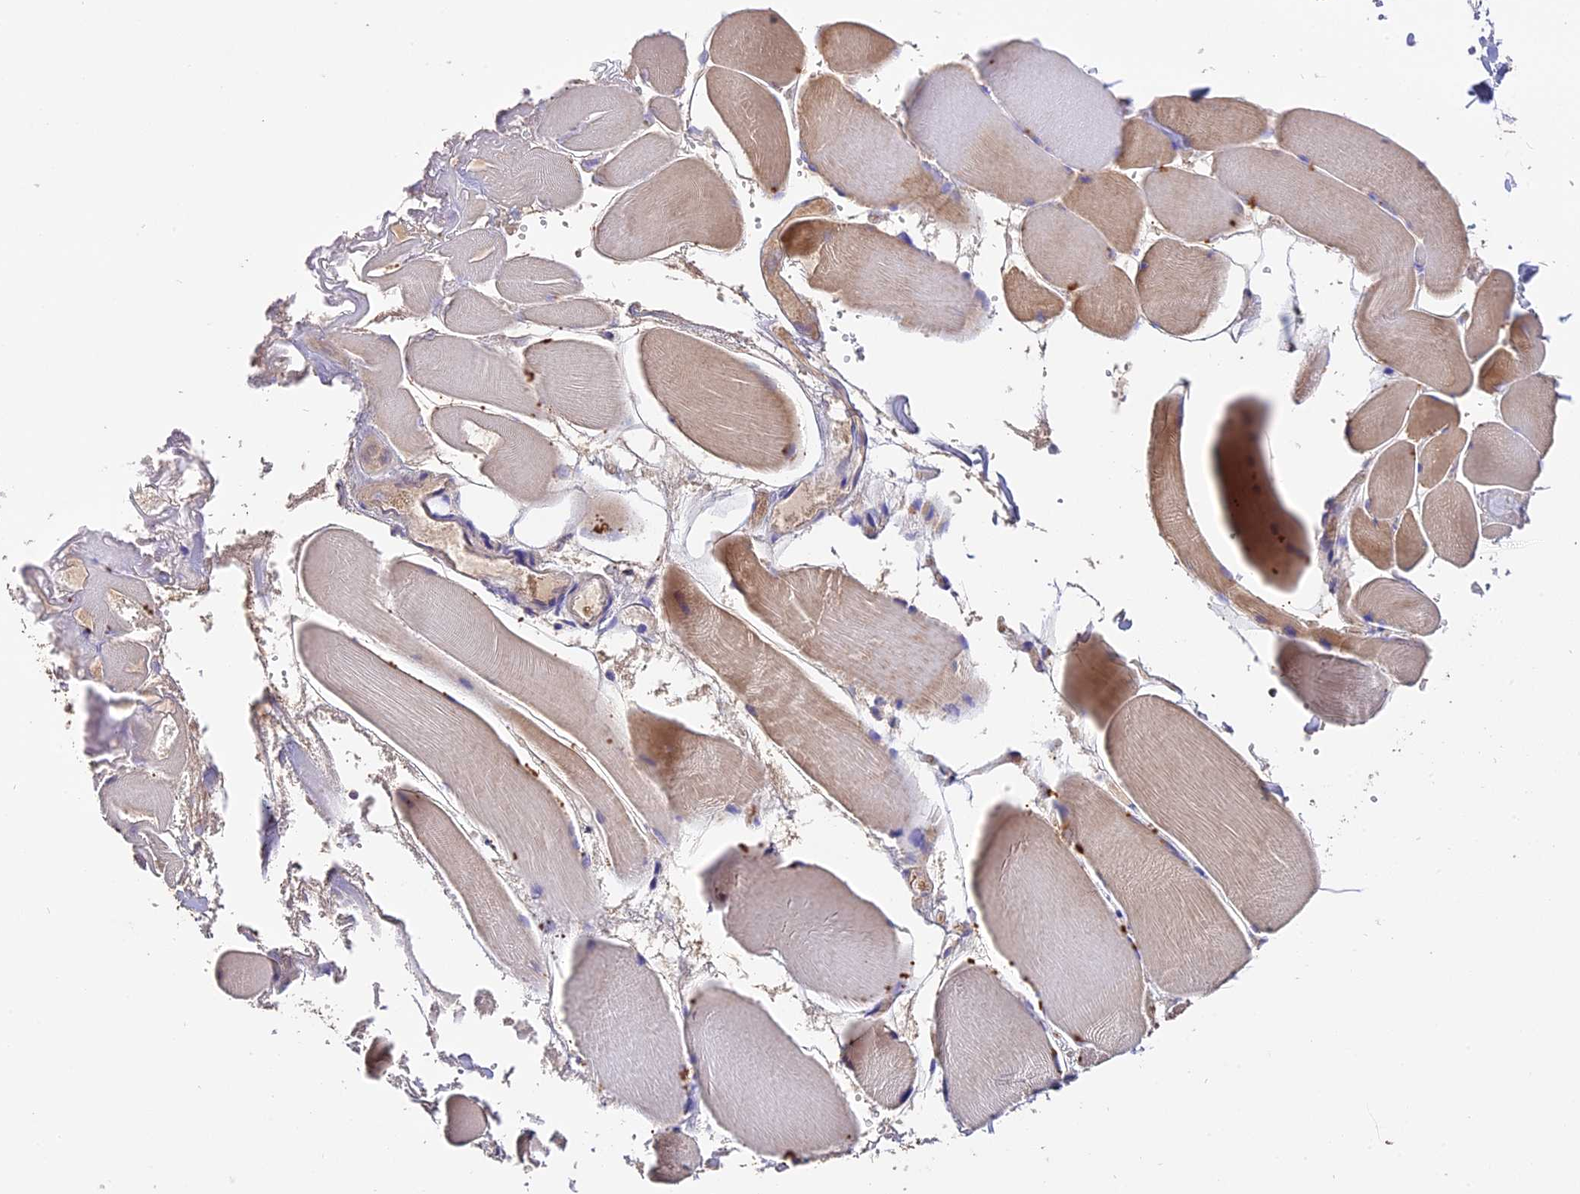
{"staining": {"intensity": "weak", "quantity": "25%-75%", "location": "cytoplasmic/membranous"}, "tissue": "skeletal muscle", "cell_type": "Myocytes", "image_type": "normal", "snomed": [{"axis": "morphology", "description": "Normal tissue, NOS"}, {"axis": "morphology", "description": "Basal cell carcinoma"}, {"axis": "topography", "description": "Skeletal muscle"}], "caption": "A brown stain labels weak cytoplasmic/membranous staining of a protein in myocytes of benign human skeletal muscle. (IHC, brightfield microscopy, high magnification).", "gene": "TRMT1", "patient": {"sex": "female", "age": 64}}